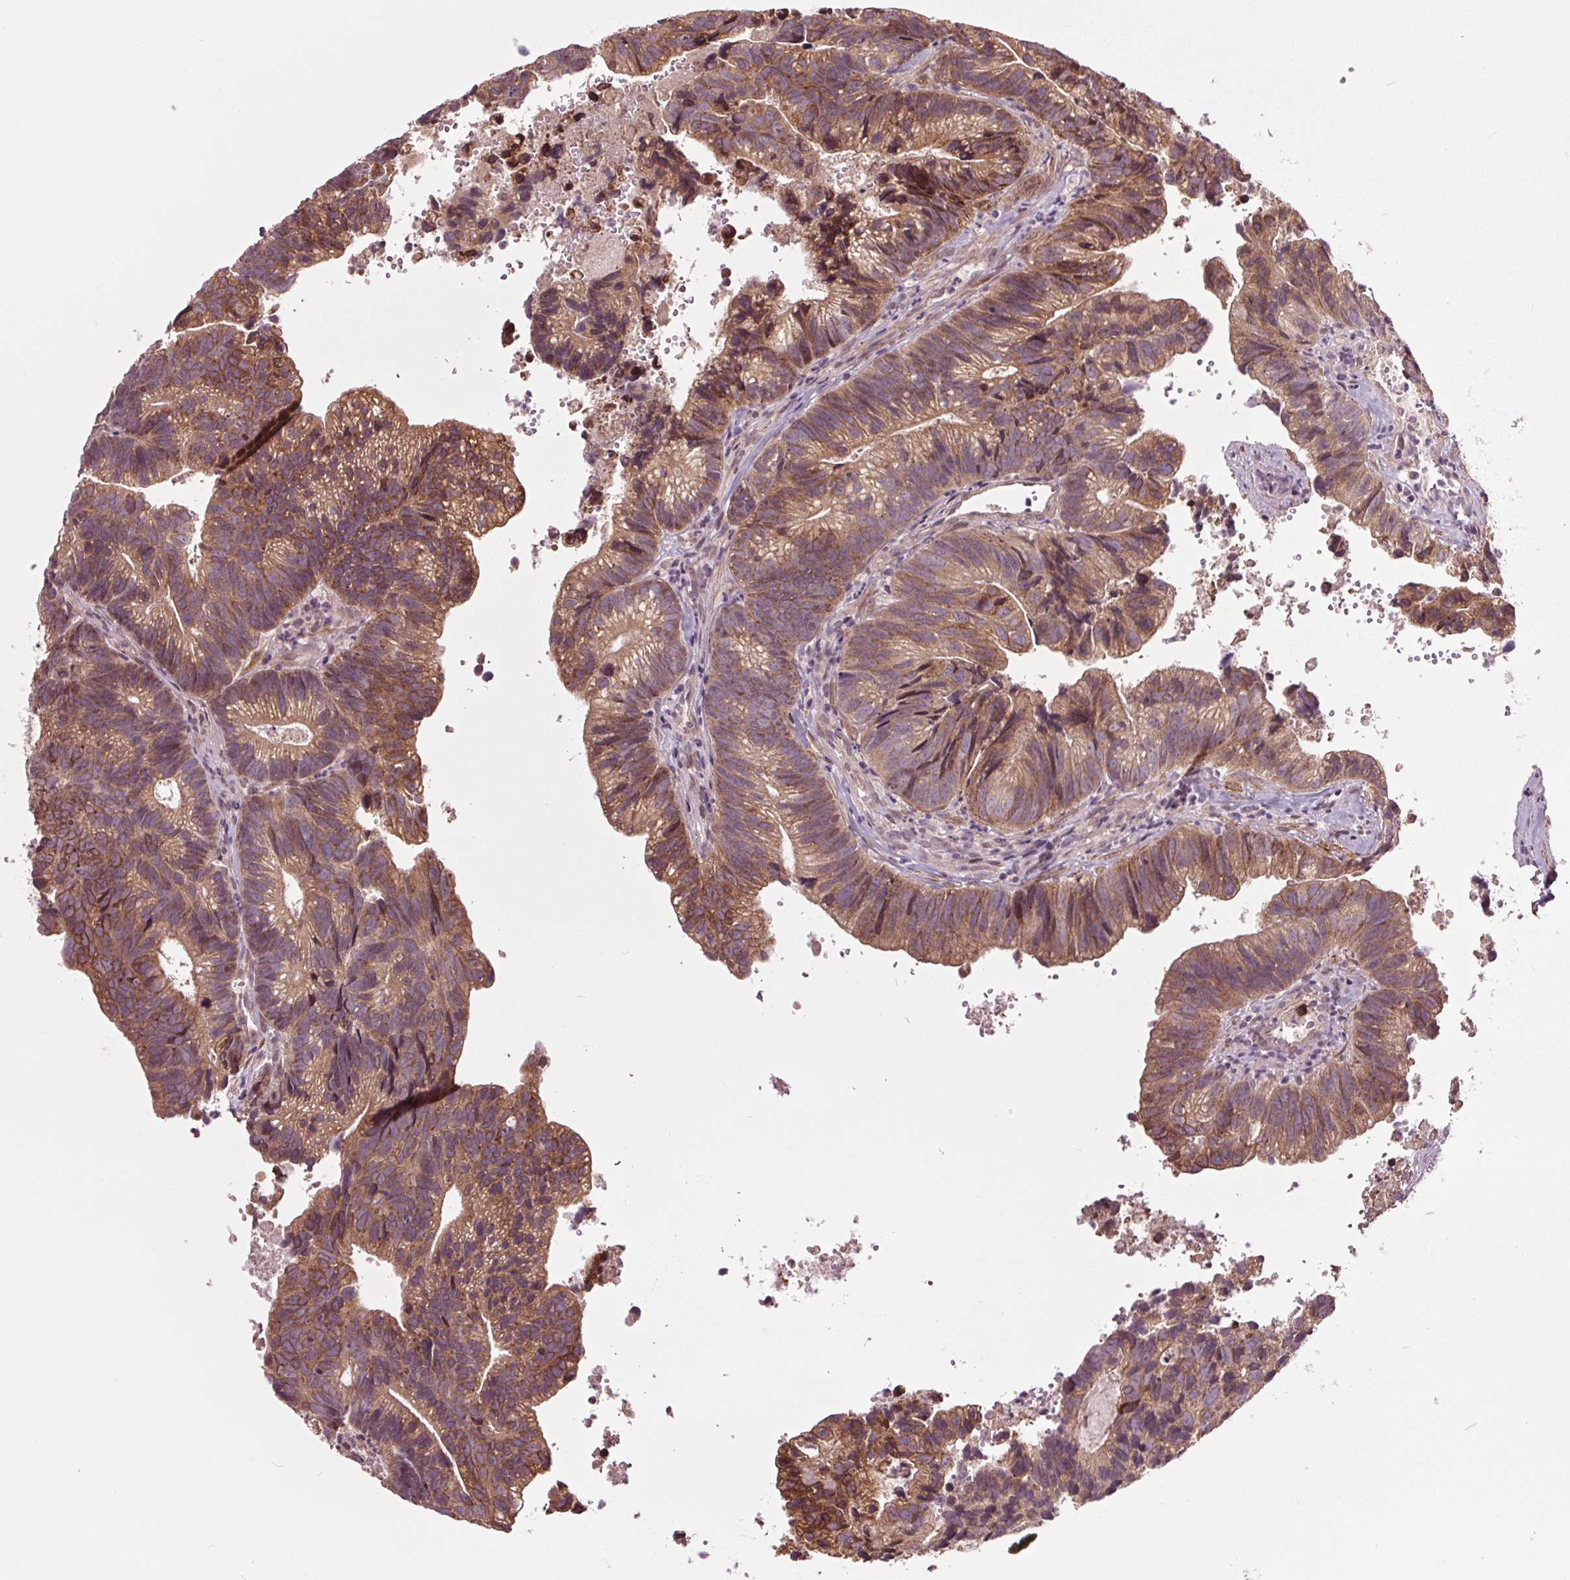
{"staining": {"intensity": "moderate", "quantity": ">75%", "location": "cytoplasmic/membranous"}, "tissue": "head and neck cancer", "cell_type": "Tumor cells", "image_type": "cancer", "snomed": [{"axis": "morphology", "description": "Adenocarcinoma, NOS"}, {"axis": "topography", "description": "Head-Neck"}], "caption": "Protein expression analysis of head and neck cancer (adenocarcinoma) demonstrates moderate cytoplasmic/membranous expression in approximately >75% of tumor cells.", "gene": "HAUS5", "patient": {"sex": "male", "age": 62}}